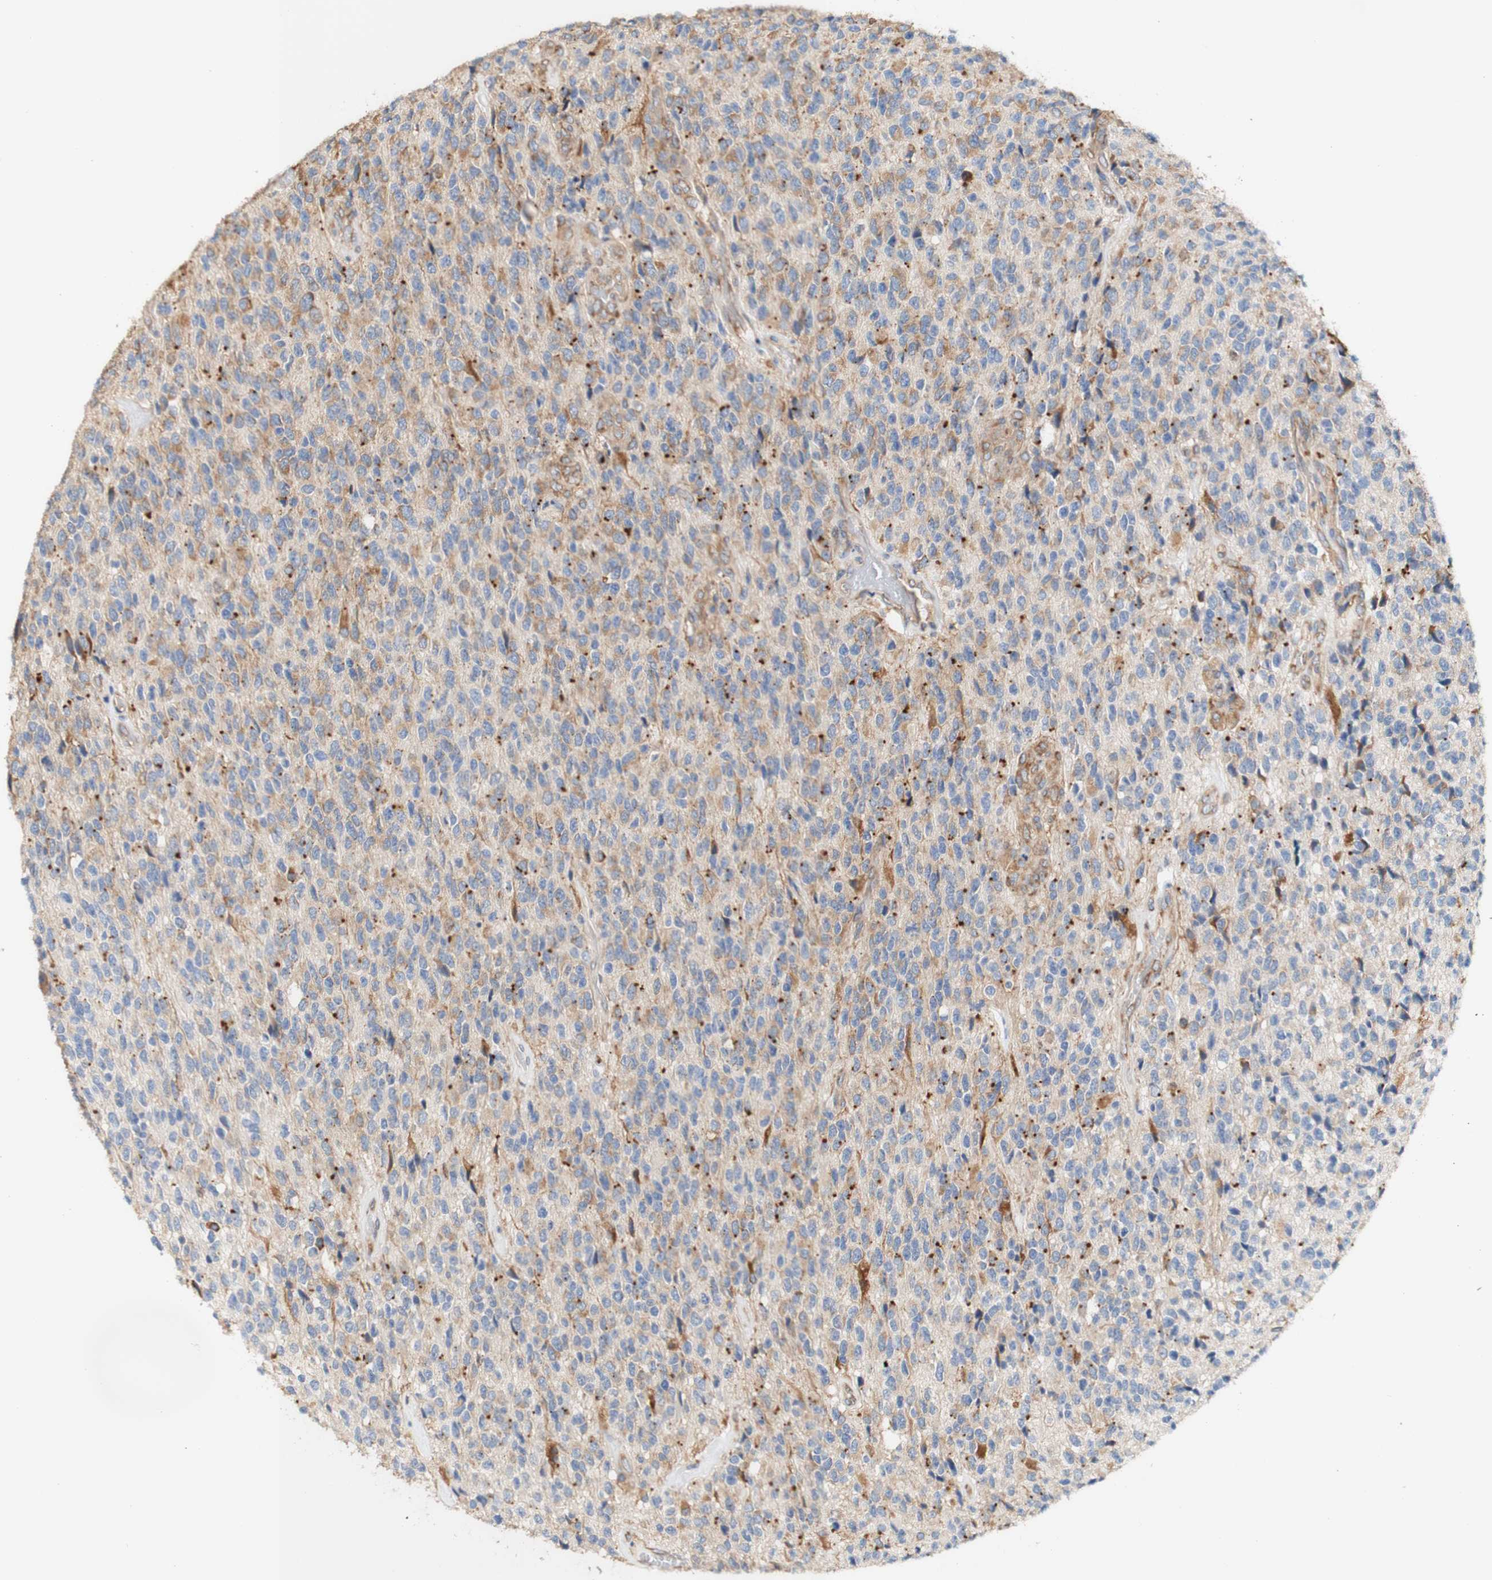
{"staining": {"intensity": "weak", "quantity": ">75%", "location": "cytoplasmic/membranous"}, "tissue": "glioma", "cell_type": "Tumor cells", "image_type": "cancer", "snomed": [{"axis": "morphology", "description": "Glioma, malignant, High grade"}, {"axis": "topography", "description": "pancreas cauda"}], "caption": "This image demonstrates immunohistochemistry (IHC) staining of human glioma, with low weak cytoplasmic/membranous expression in about >75% of tumor cells.", "gene": "EIF2AK4", "patient": {"sex": "male", "age": 60}}